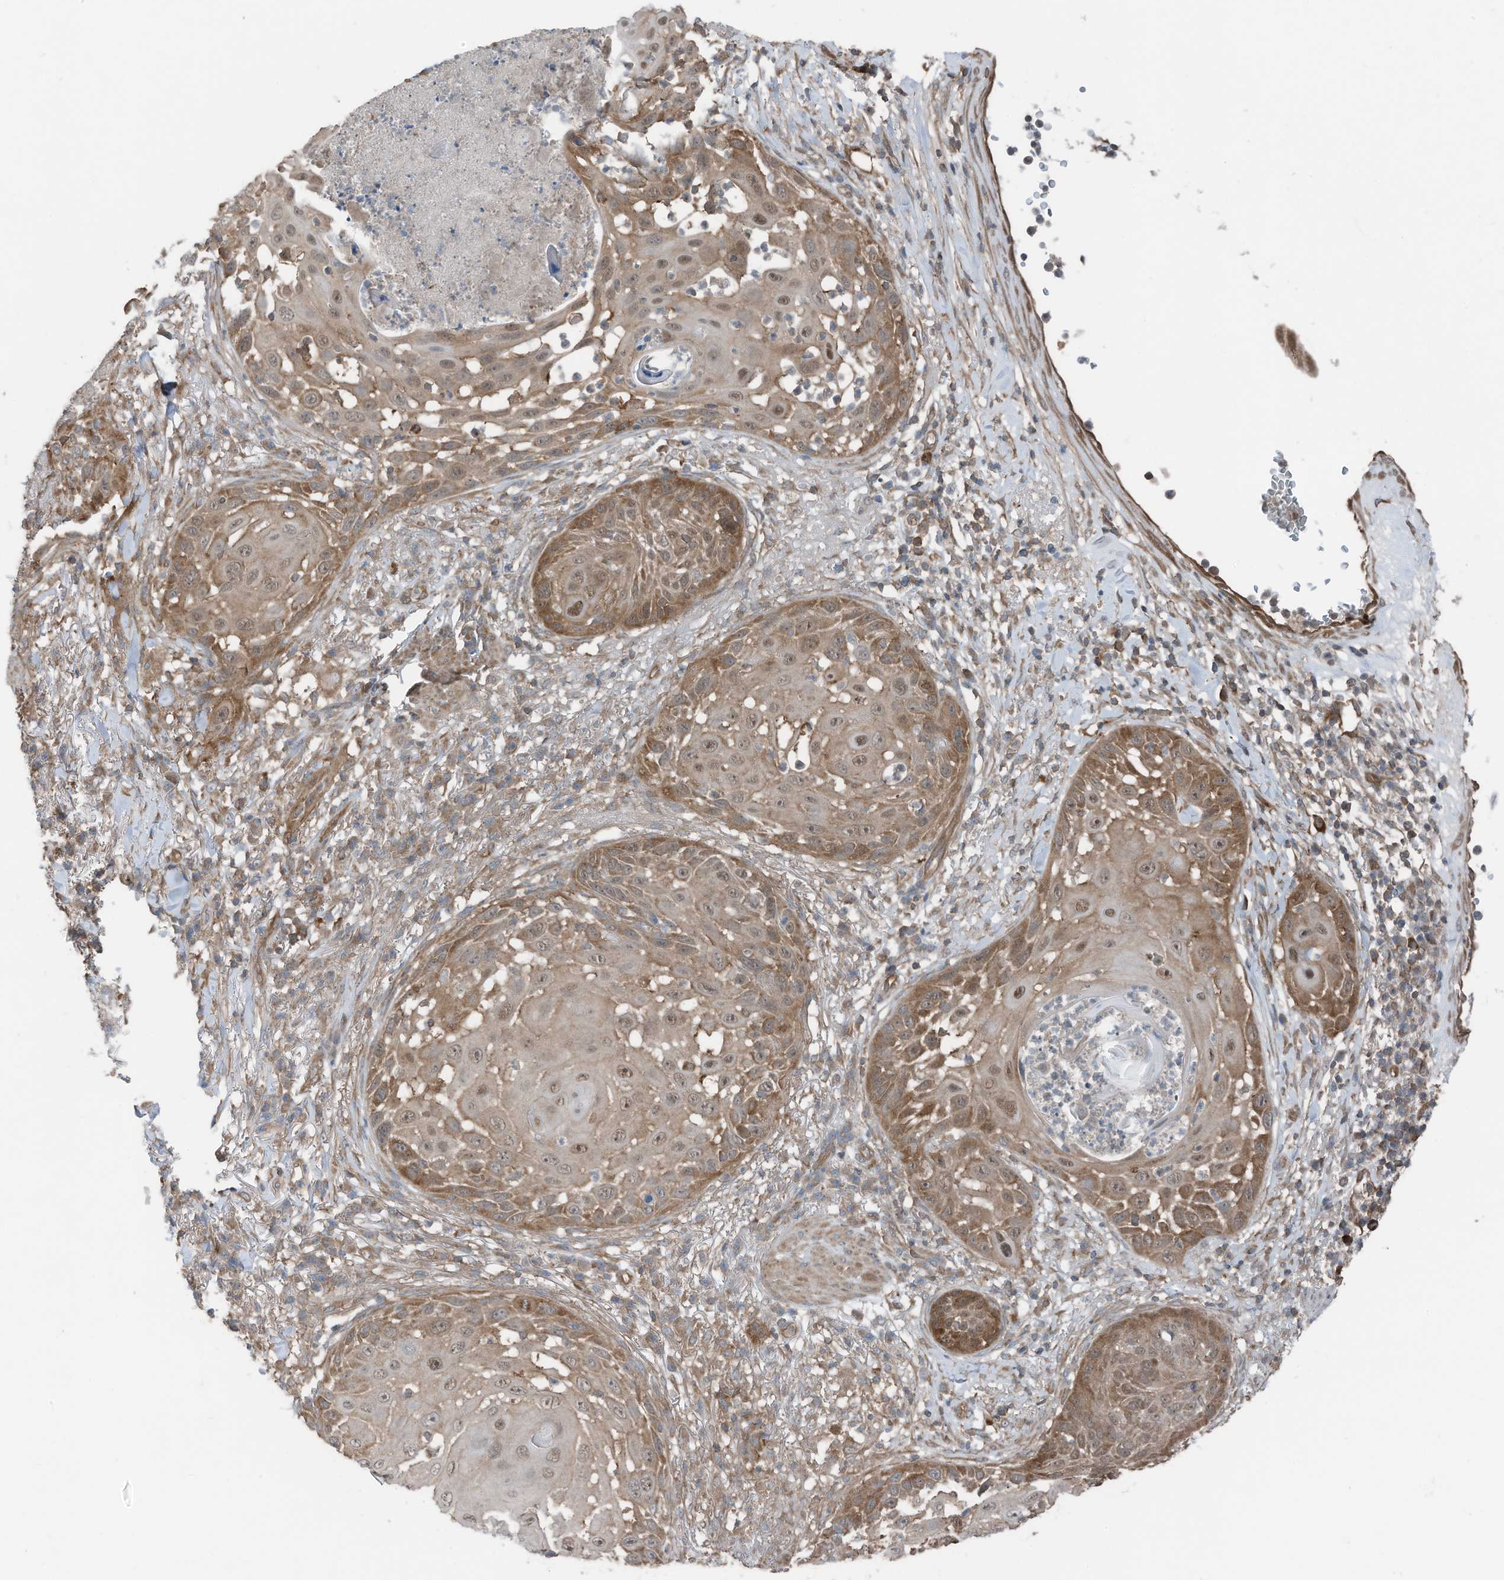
{"staining": {"intensity": "moderate", "quantity": ">75%", "location": "cytoplasmic/membranous,nuclear"}, "tissue": "skin cancer", "cell_type": "Tumor cells", "image_type": "cancer", "snomed": [{"axis": "morphology", "description": "Squamous cell carcinoma, NOS"}, {"axis": "topography", "description": "Skin"}], "caption": "Immunohistochemical staining of human skin squamous cell carcinoma reveals moderate cytoplasmic/membranous and nuclear protein positivity in about >75% of tumor cells.", "gene": "TXNDC9", "patient": {"sex": "female", "age": 44}}